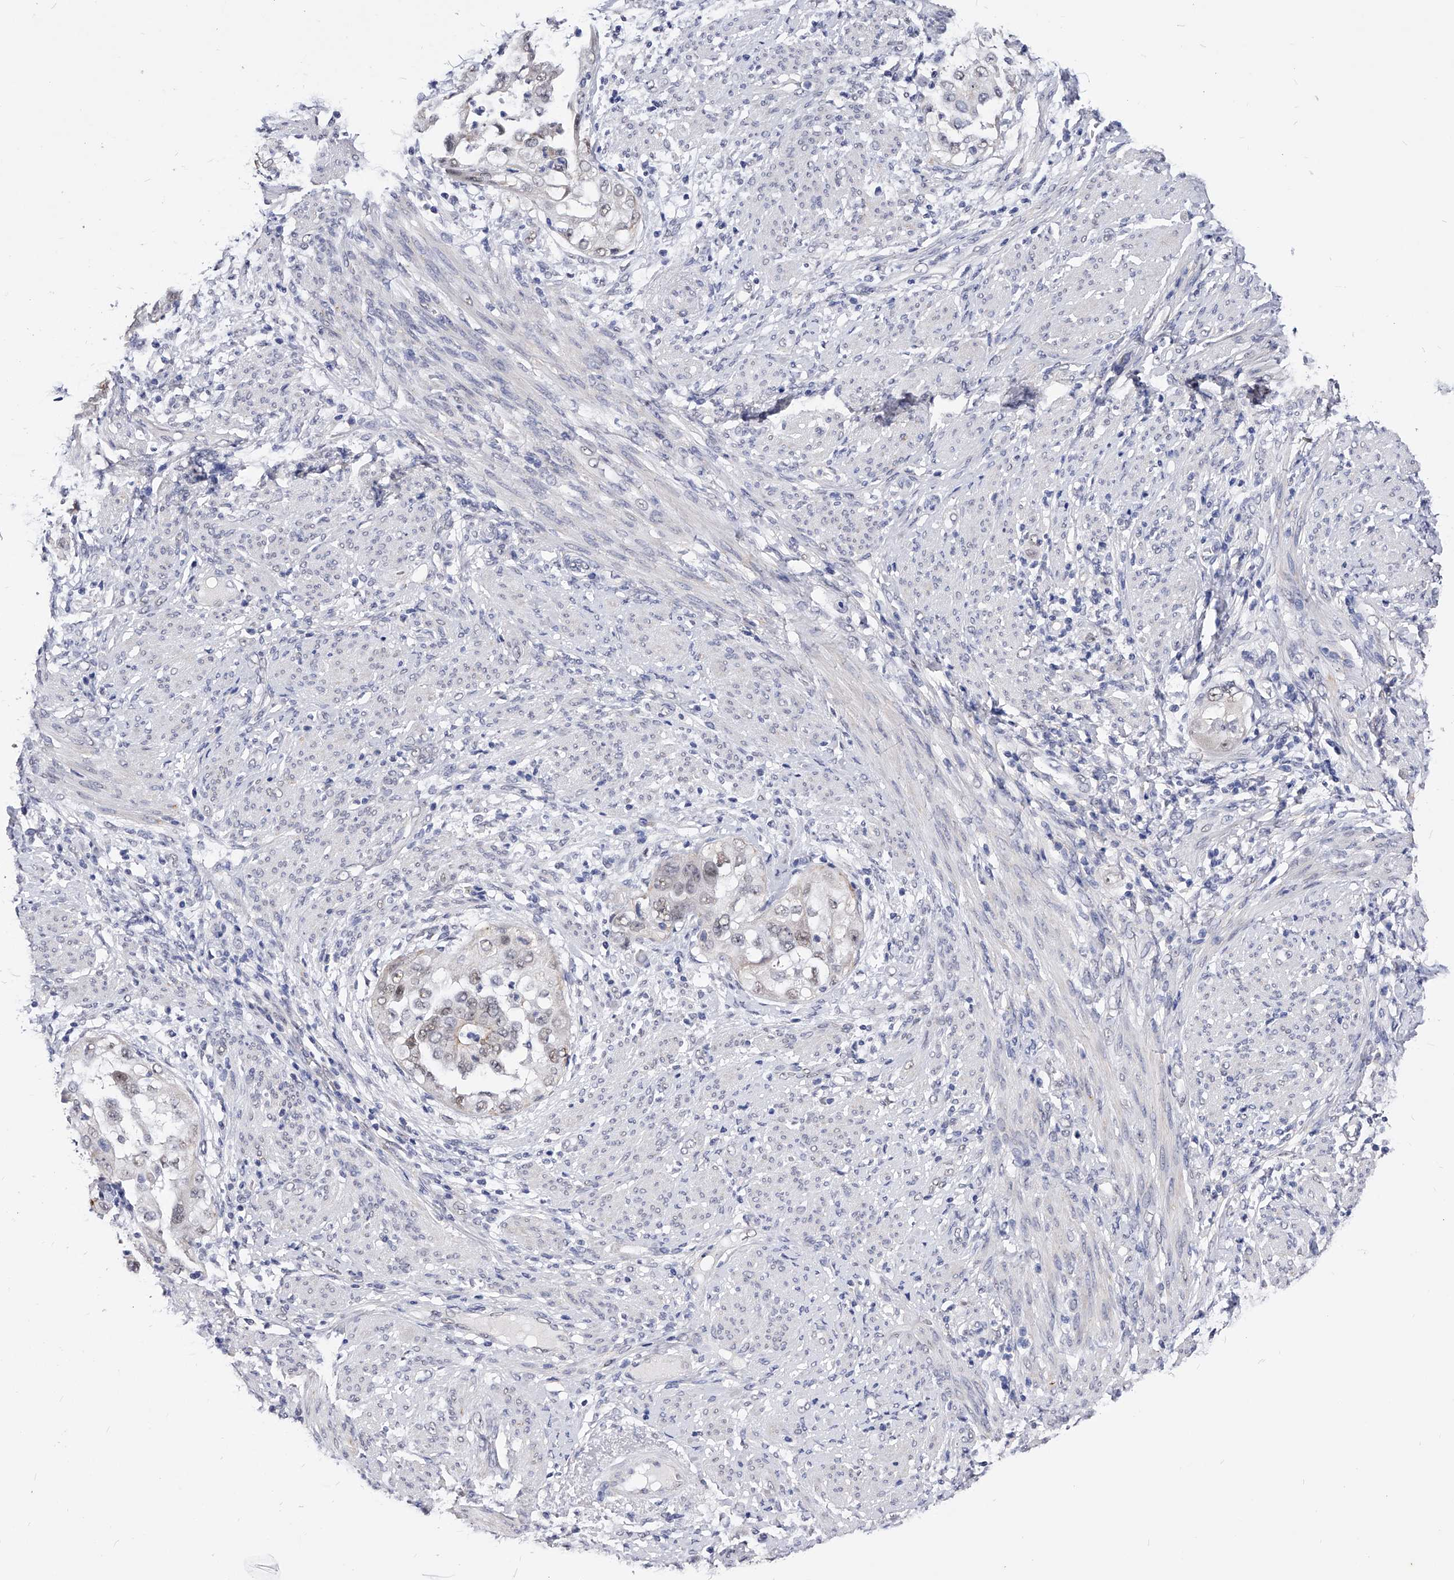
{"staining": {"intensity": "weak", "quantity": "<25%", "location": "nuclear"}, "tissue": "endometrial cancer", "cell_type": "Tumor cells", "image_type": "cancer", "snomed": [{"axis": "morphology", "description": "Adenocarcinoma, NOS"}, {"axis": "topography", "description": "Endometrium"}], "caption": "Immunohistochemical staining of human endometrial cancer shows no significant expression in tumor cells. (DAB (3,3'-diaminobenzidine) immunohistochemistry (IHC), high magnification).", "gene": "ZNF529", "patient": {"sex": "female", "age": 85}}